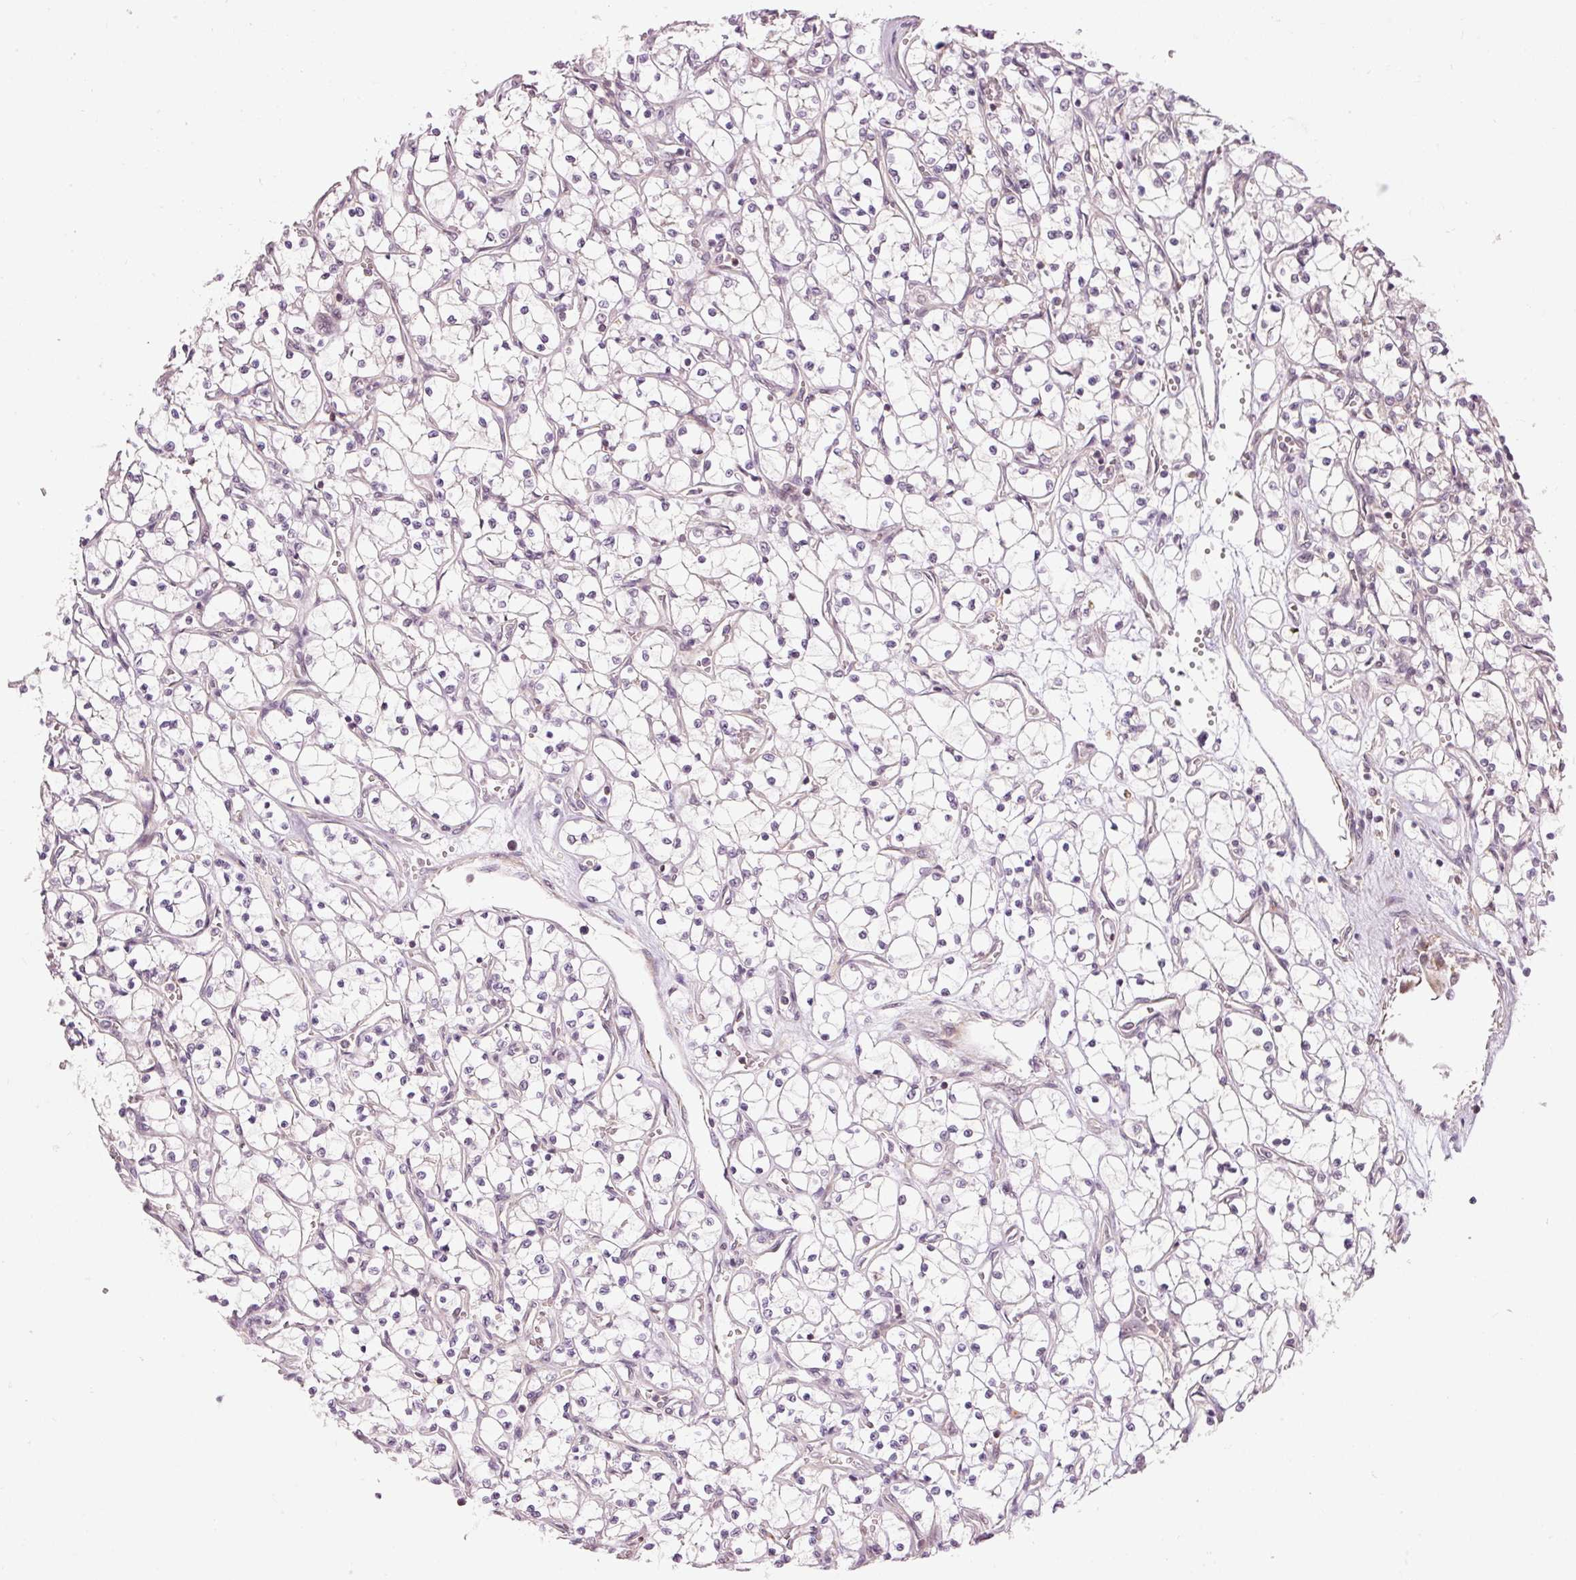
{"staining": {"intensity": "negative", "quantity": "none", "location": "none"}, "tissue": "renal cancer", "cell_type": "Tumor cells", "image_type": "cancer", "snomed": [{"axis": "morphology", "description": "Adenocarcinoma, NOS"}, {"axis": "topography", "description": "Kidney"}], "caption": "An immunohistochemistry (IHC) photomicrograph of adenocarcinoma (renal) is shown. There is no staining in tumor cells of adenocarcinoma (renal). Nuclei are stained in blue.", "gene": "THOC6", "patient": {"sex": "female", "age": 69}}